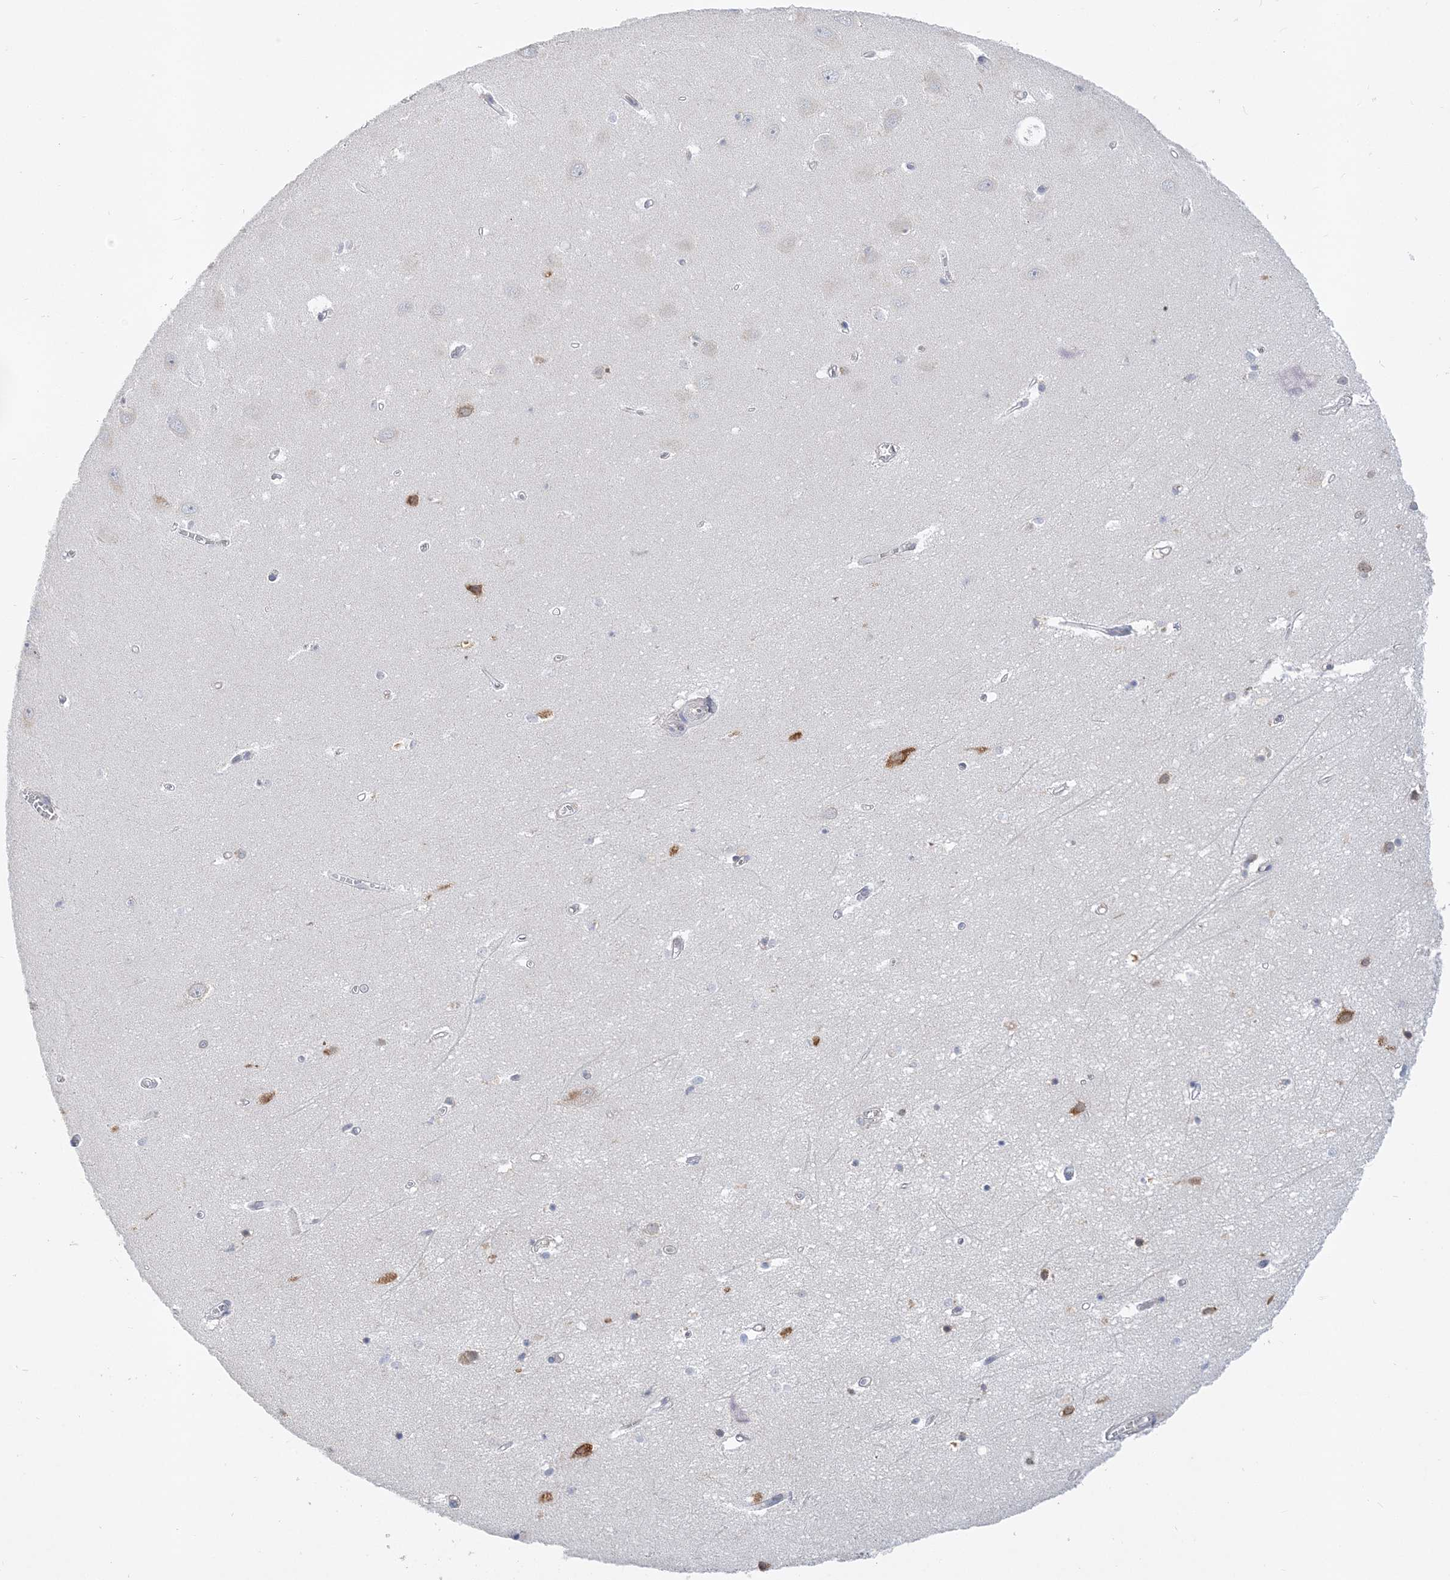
{"staining": {"intensity": "moderate", "quantity": "<25%", "location": "cytoplasmic/membranous"}, "tissue": "hippocampus", "cell_type": "Glial cells", "image_type": "normal", "snomed": [{"axis": "morphology", "description": "Normal tissue, NOS"}, {"axis": "topography", "description": "Hippocampus"}], "caption": "An IHC photomicrograph of normal tissue is shown. Protein staining in brown highlights moderate cytoplasmic/membranous positivity in hippocampus within glial cells.", "gene": "LARP4B", "patient": {"sex": "female", "age": 64}}